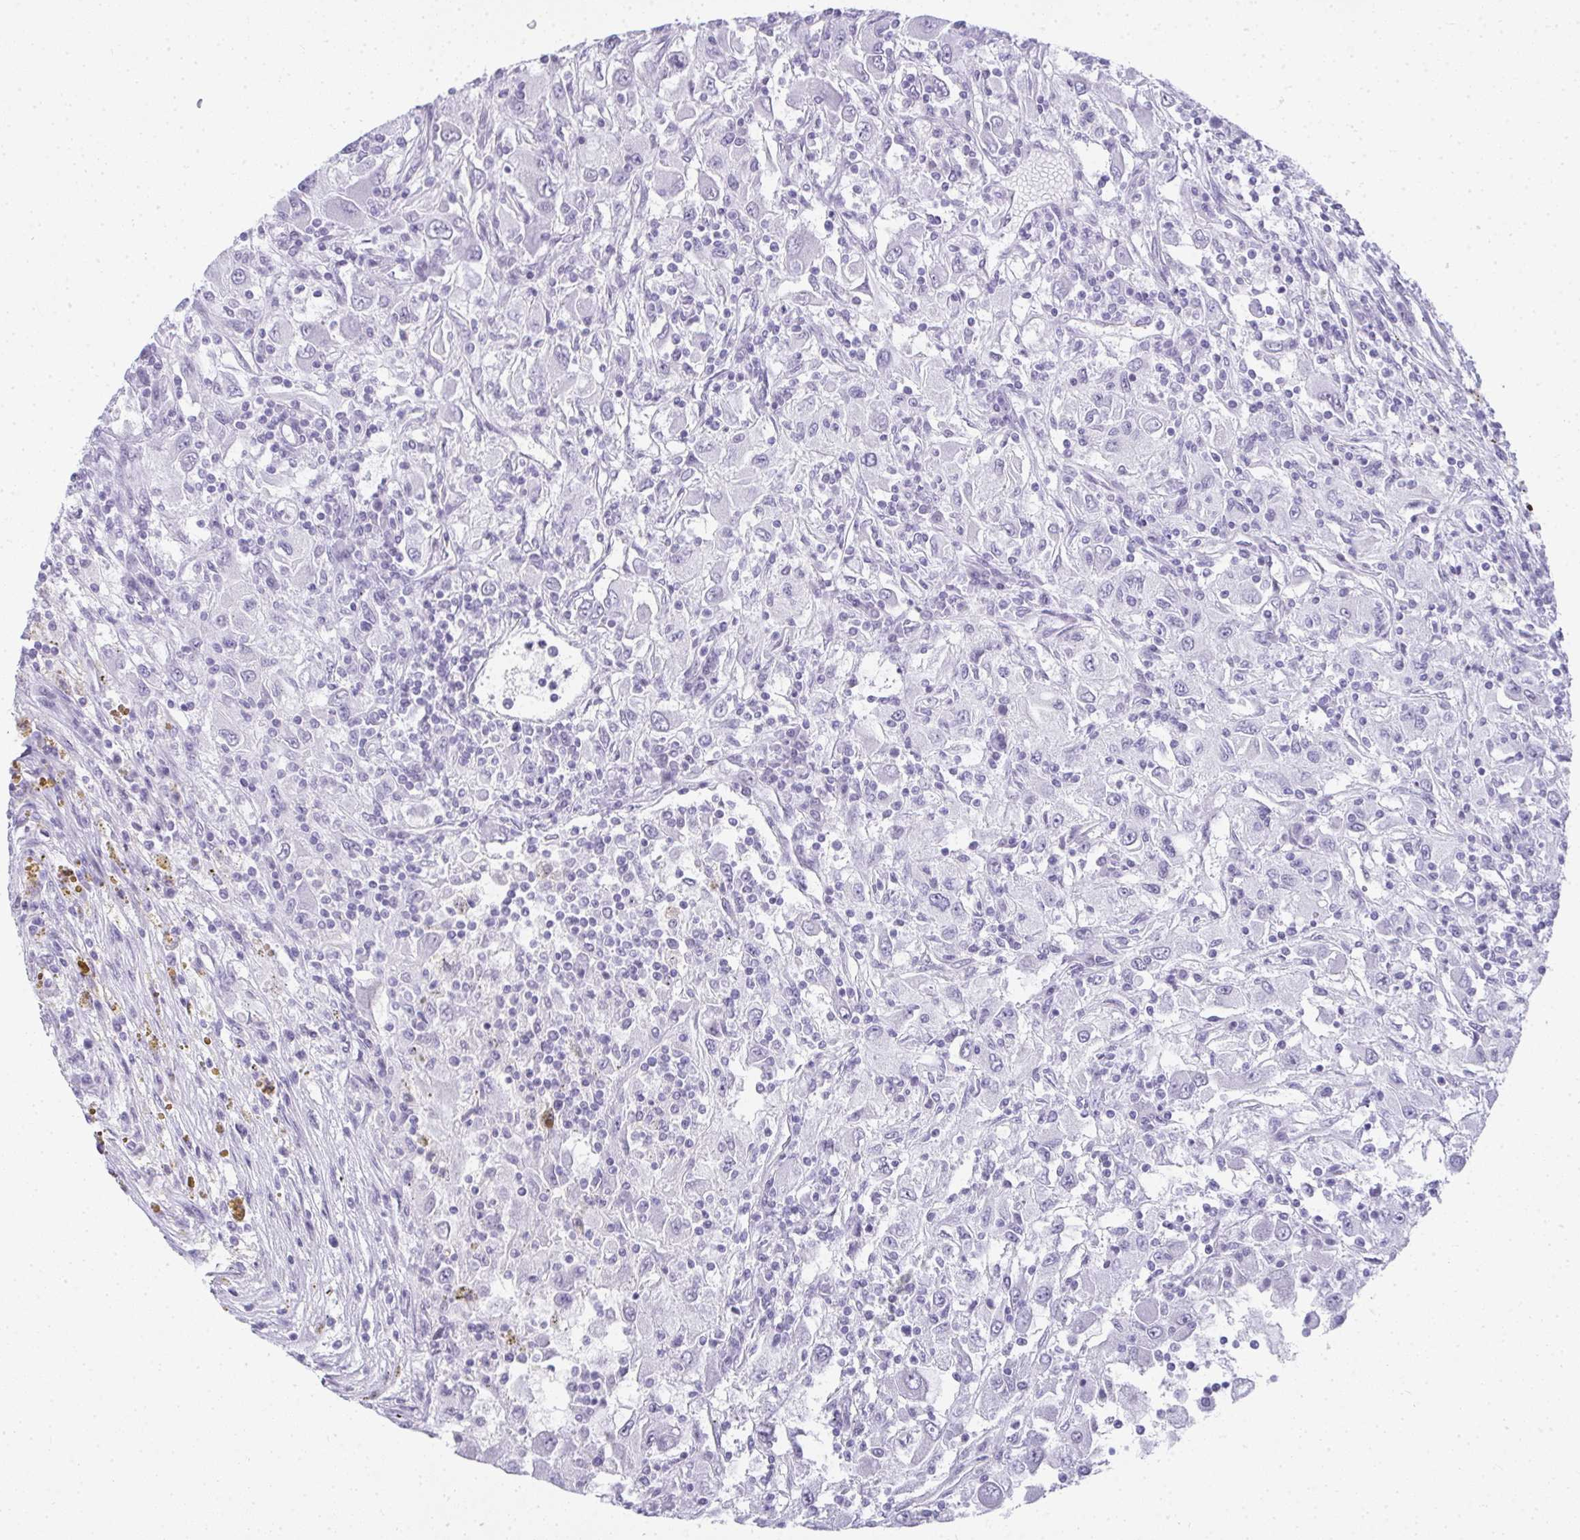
{"staining": {"intensity": "negative", "quantity": "none", "location": "none"}, "tissue": "renal cancer", "cell_type": "Tumor cells", "image_type": "cancer", "snomed": [{"axis": "morphology", "description": "Adenocarcinoma, NOS"}, {"axis": "topography", "description": "Kidney"}], "caption": "IHC of renal adenocarcinoma shows no expression in tumor cells.", "gene": "PLA2G1B", "patient": {"sex": "female", "age": 67}}